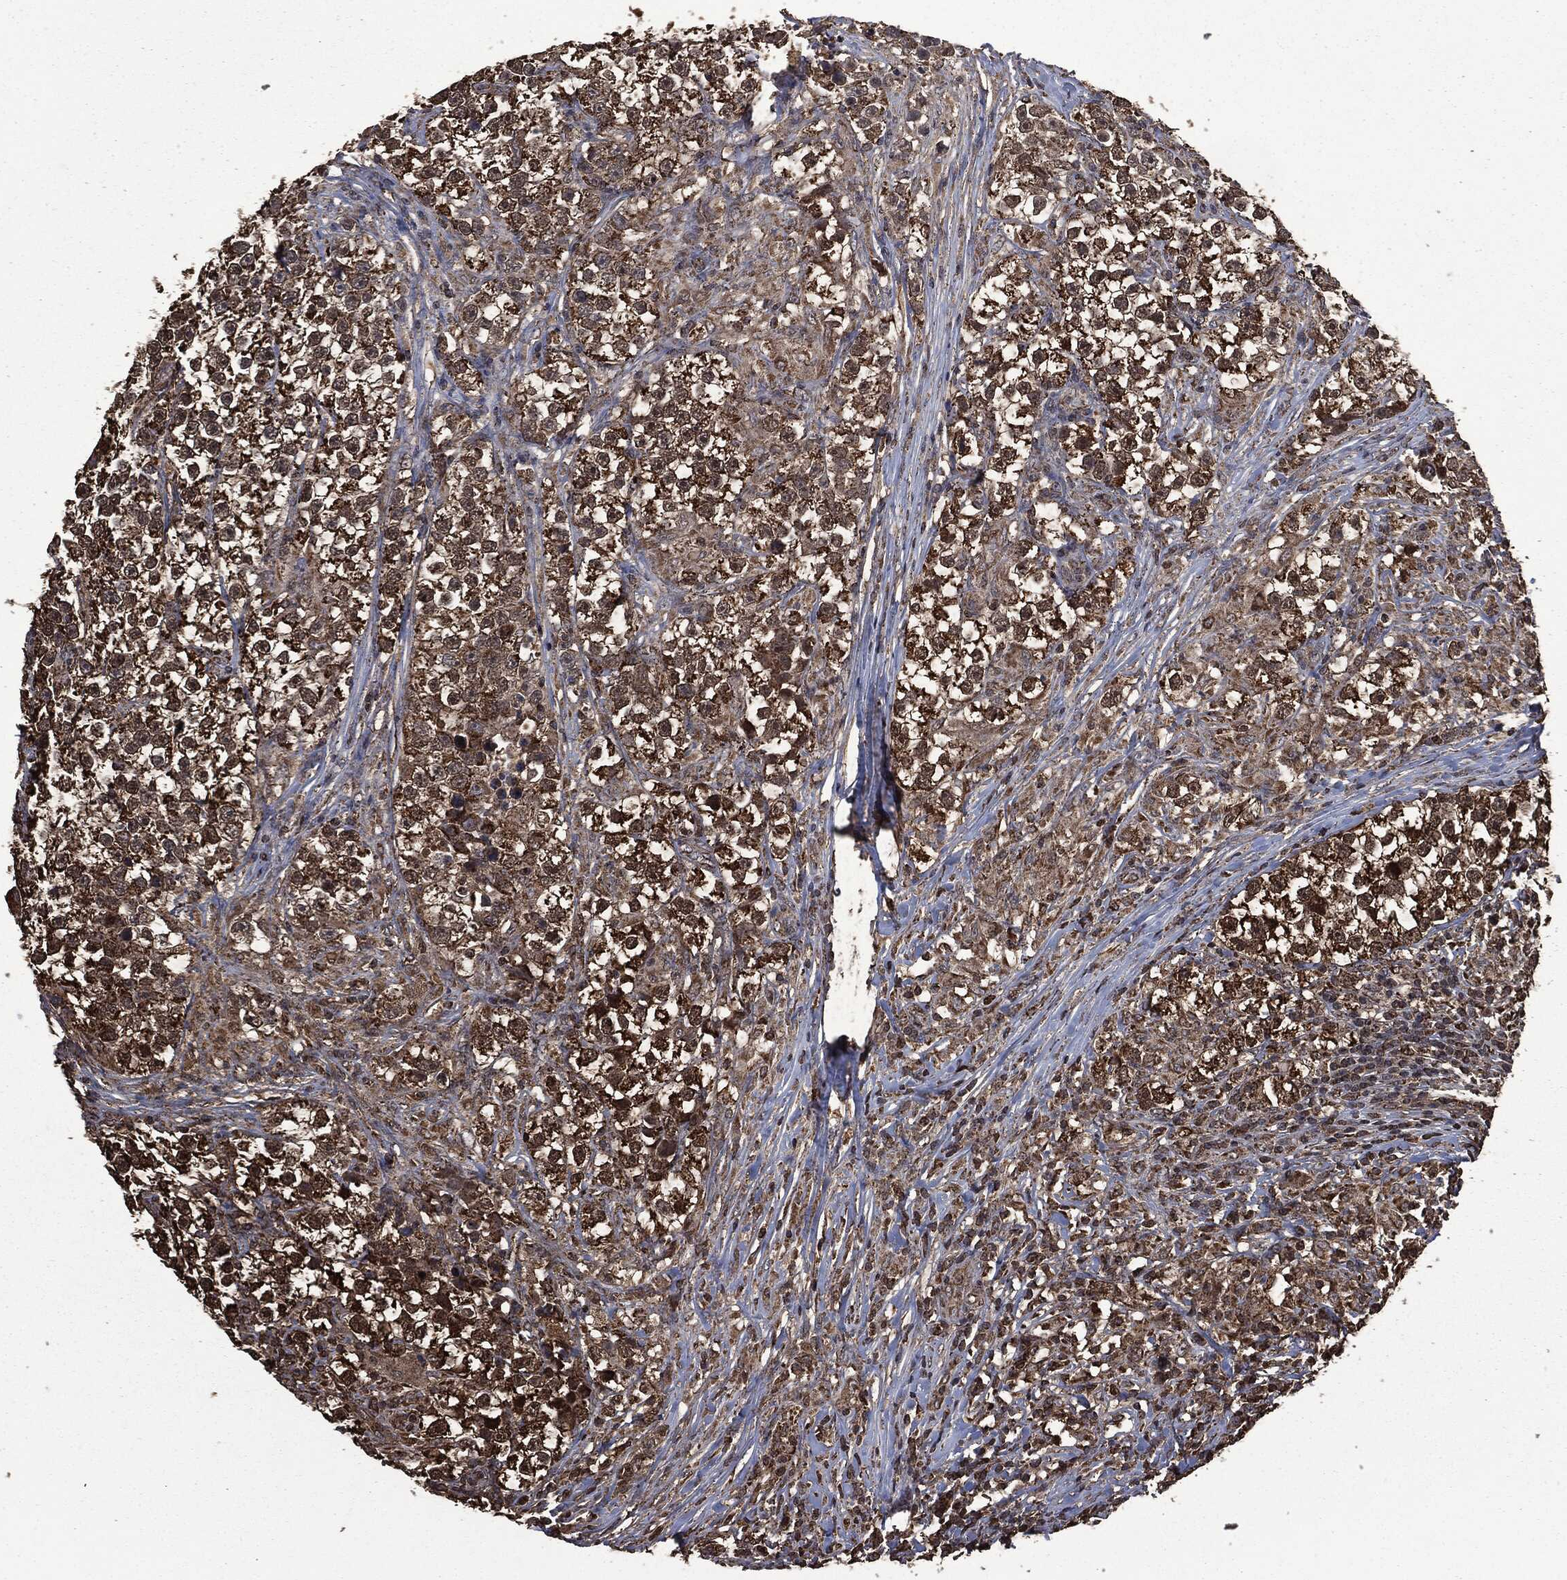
{"staining": {"intensity": "strong", "quantity": ">75%", "location": "cytoplasmic/membranous"}, "tissue": "testis cancer", "cell_type": "Tumor cells", "image_type": "cancer", "snomed": [{"axis": "morphology", "description": "Seminoma, NOS"}, {"axis": "topography", "description": "Testis"}], "caption": "Strong cytoplasmic/membranous expression for a protein is appreciated in about >75% of tumor cells of seminoma (testis) using IHC.", "gene": "LIG3", "patient": {"sex": "male", "age": 46}}